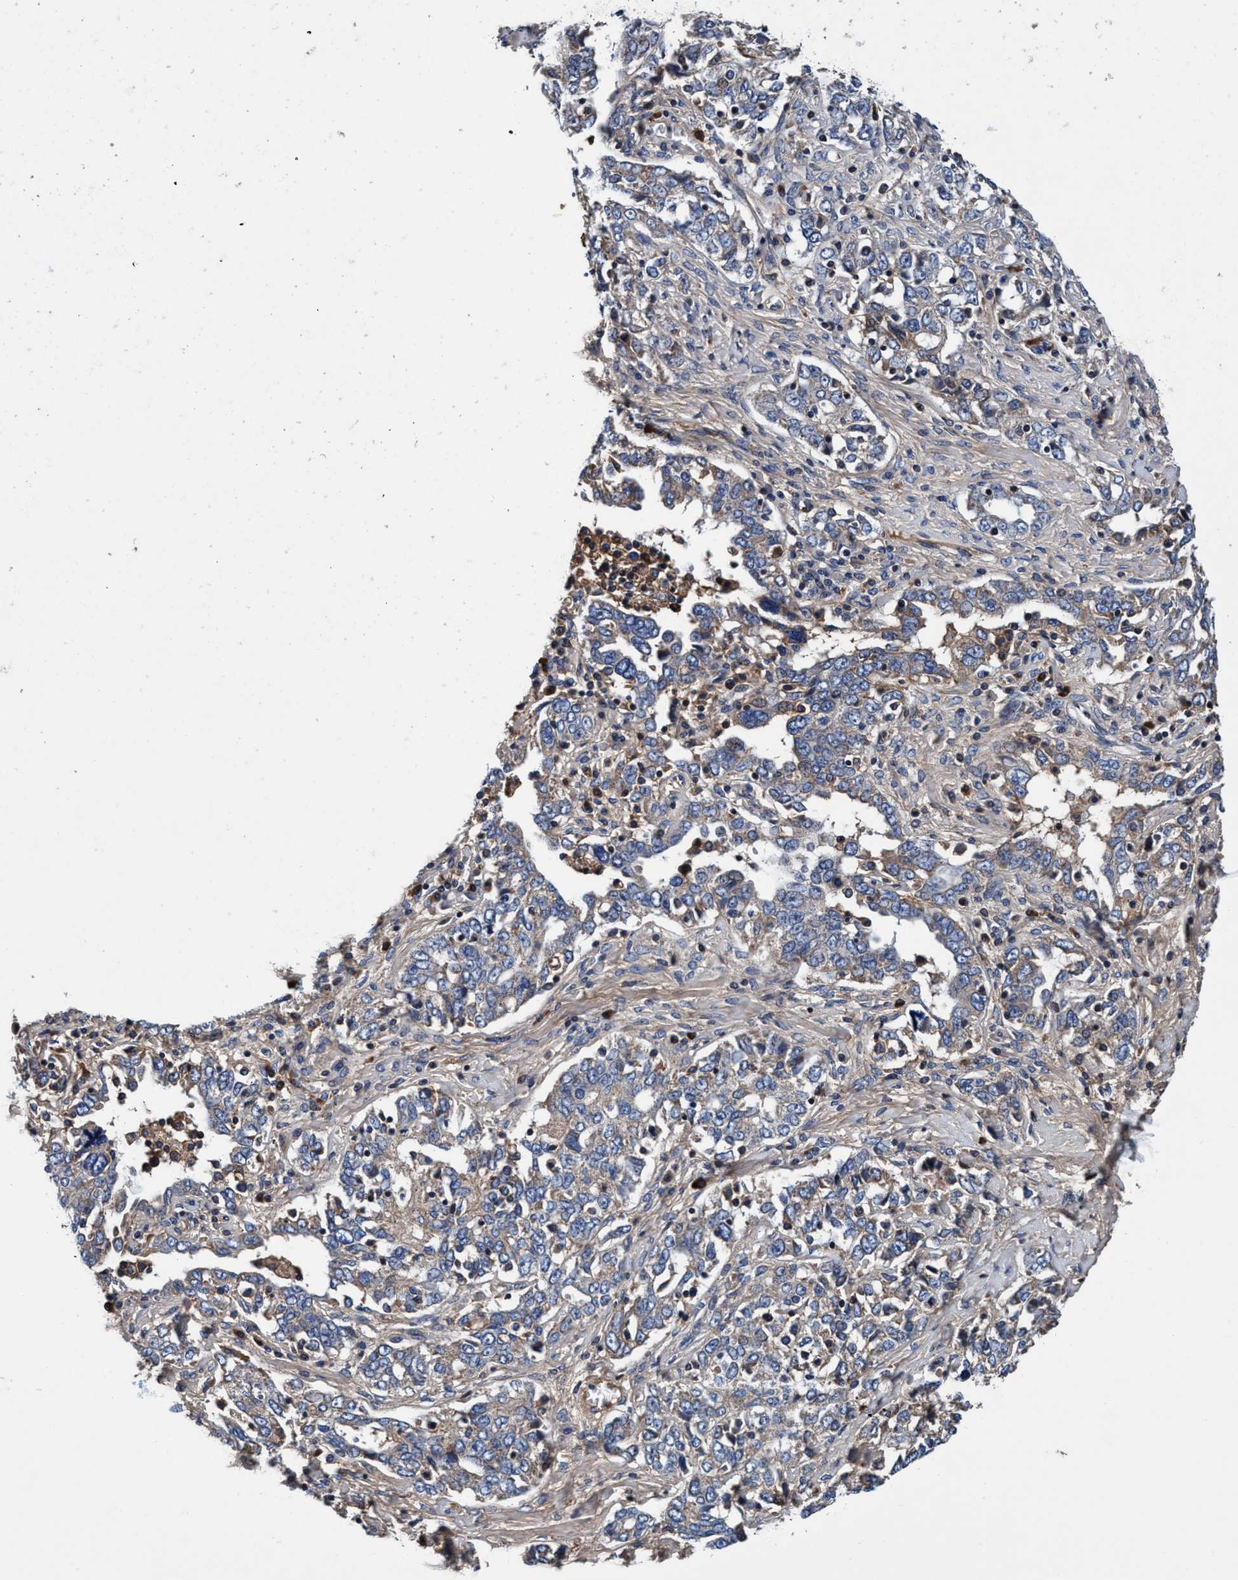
{"staining": {"intensity": "weak", "quantity": "25%-75%", "location": "cytoplasmic/membranous"}, "tissue": "ovarian cancer", "cell_type": "Tumor cells", "image_type": "cancer", "snomed": [{"axis": "morphology", "description": "Cystadenocarcinoma, mucinous, NOS"}, {"axis": "topography", "description": "Ovary"}], "caption": "Immunohistochemistry (DAB (3,3'-diaminobenzidine)) staining of mucinous cystadenocarcinoma (ovarian) displays weak cytoplasmic/membranous protein expression in approximately 25%-75% of tumor cells.", "gene": "RNF208", "patient": {"sex": "female", "age": 73}}